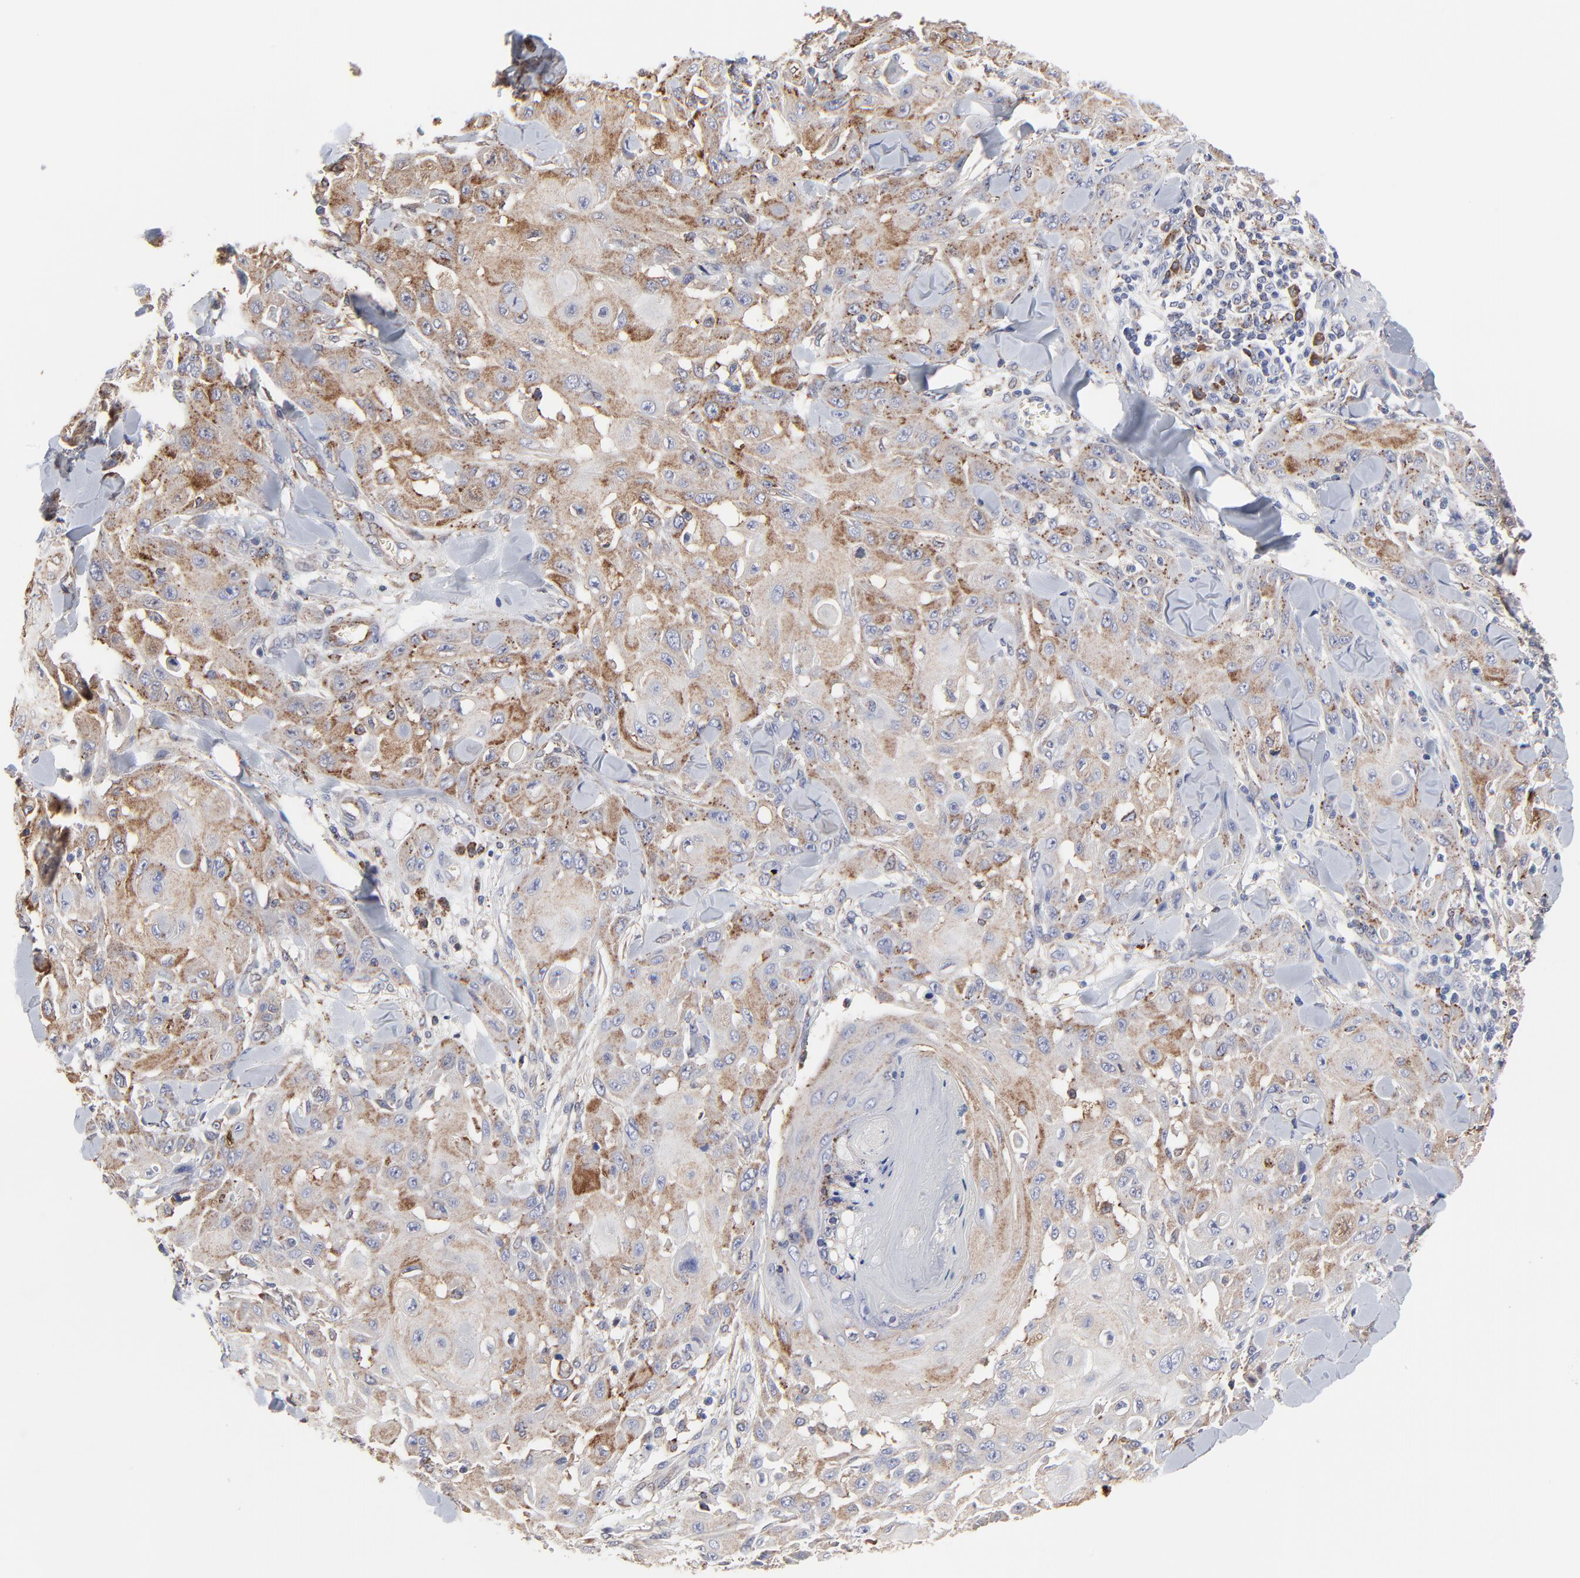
{"staining": {"intensity": "moderate", "quantity": "25%-75%", "location": "cytoplasmic/membranous"}, "tissue": "skin cancer", "cell_type": "Tumor cells", "image_type": "cancer", "snomed": [{"axis": "morphology", "description": "Squamous cell carcinoma, NOS"}, {"axis": "topography", "description": "Skin"}], "caption": "Approximately 25%-75% of tumor cells in human squamous cell carcinoma (skin) demonstrate moderate cytoplasmic/membranous protein positivity as visualized by brown immunohistochemical staining.", "gene": "TRIM22", "patient": {"sex": "male", "age": 24}}